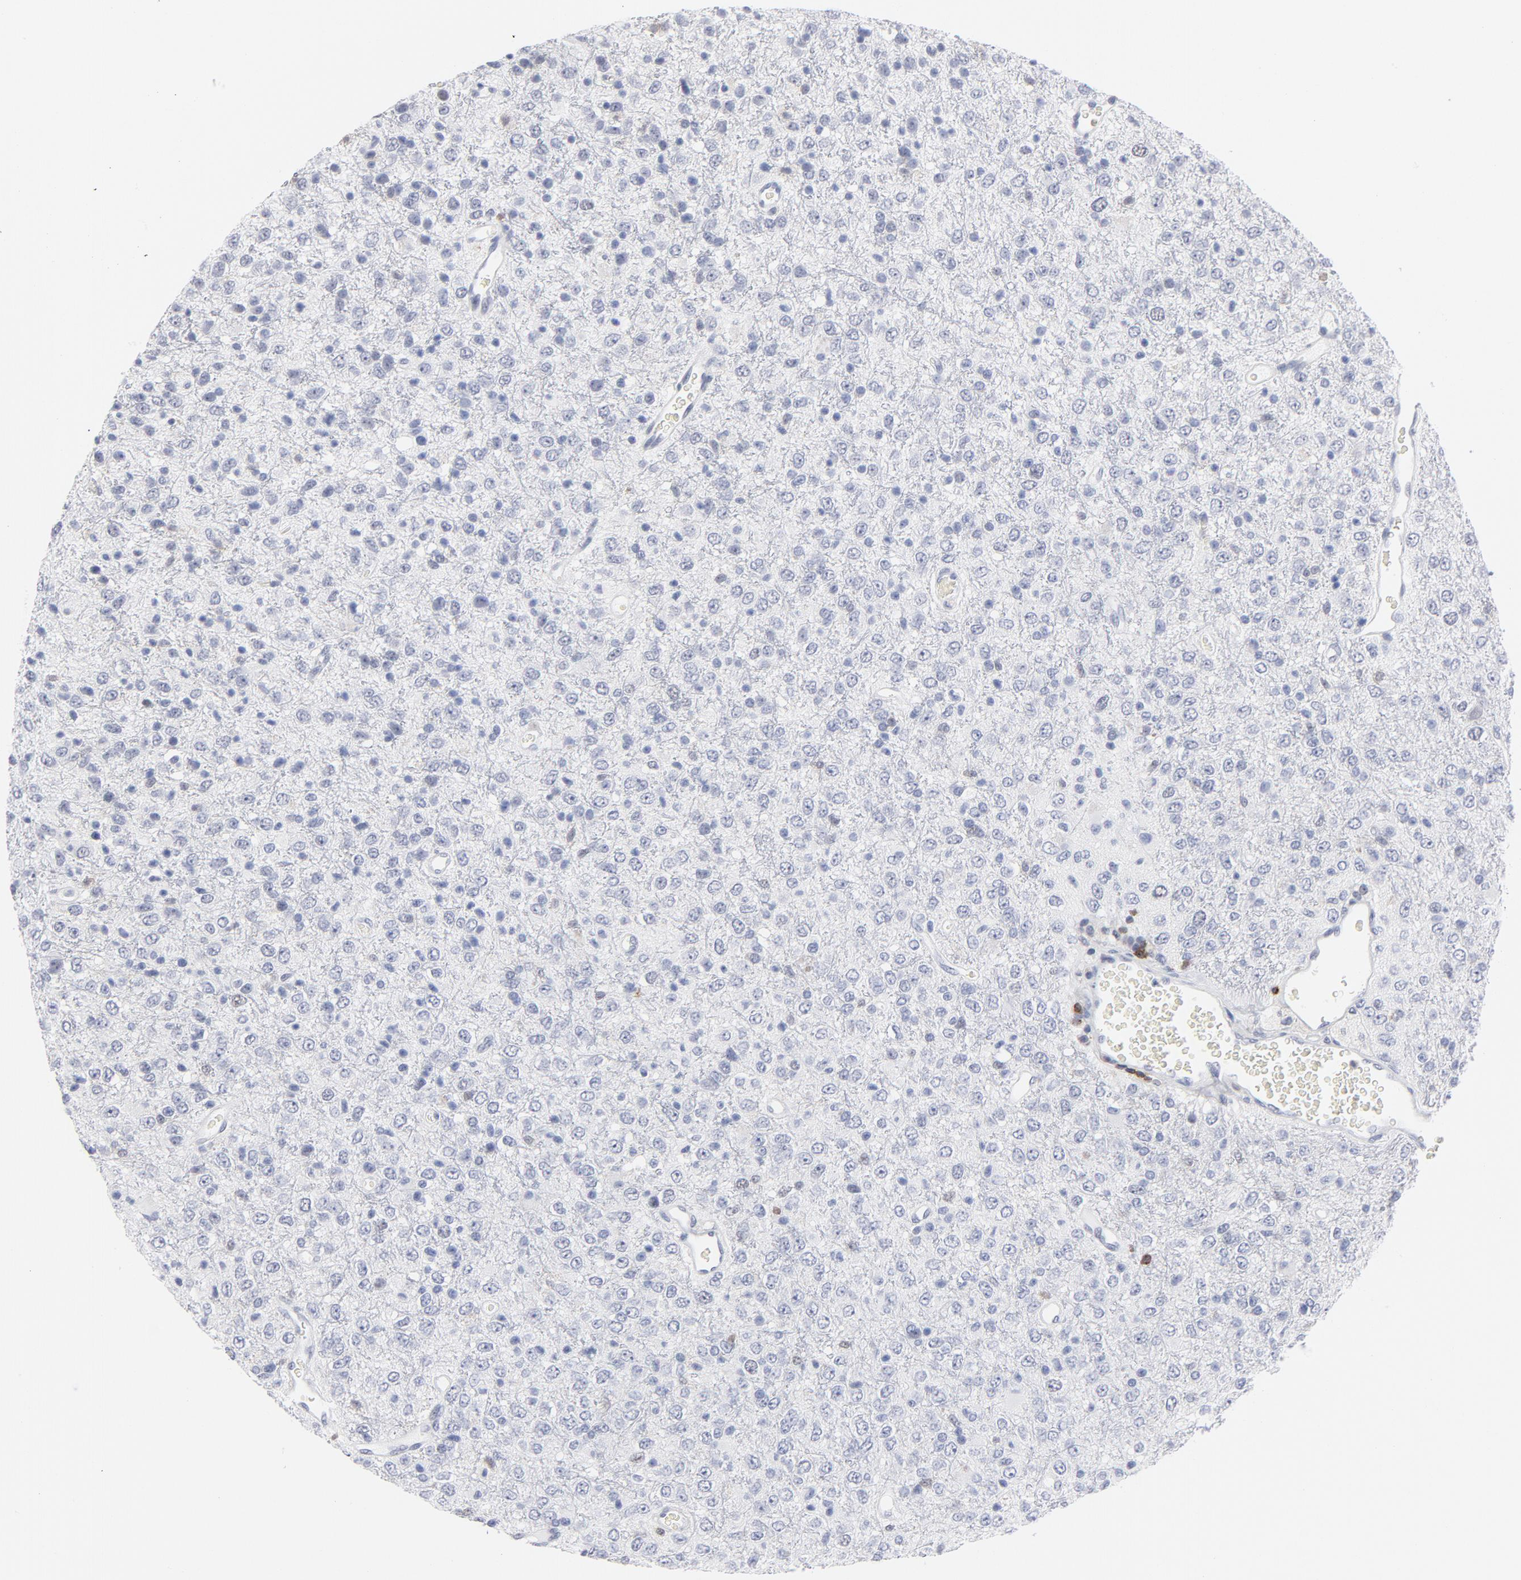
{"staining": {"intensity": "negative", "quantity": "none", "location": "none"}, "tissue": "glioma", "cell_type": "Tumor cells", "image_type": "cancer", "snomed": [{"axis": "morphology", "description": "Glioma, malignant, High grade"}, {"axis": "topography", "description": "pancreas cauda"}], "caption": "The photomicrograph demonstrates no significant staining in tumor cells of high-grade glioma (malignant).", "gene": "CD2", "patient": {"sex": "male", "age": 60}}